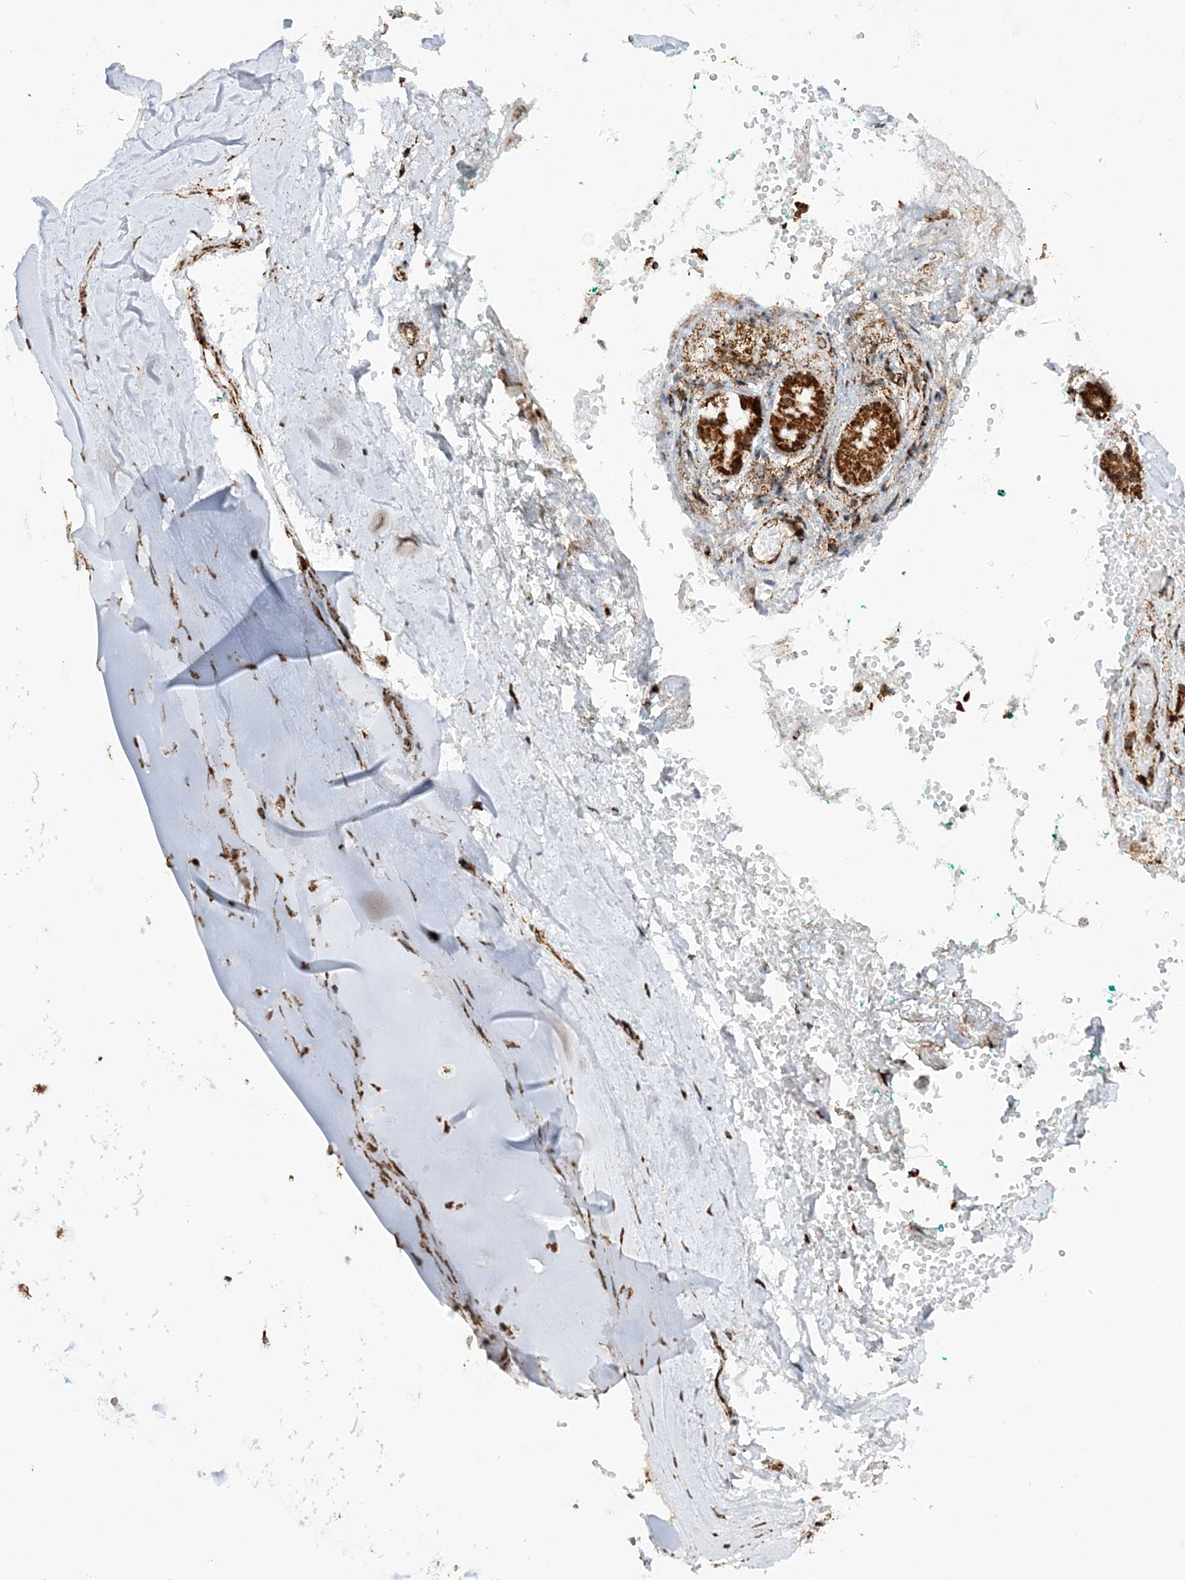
{"staining": {"intensity": "moderate", "quantity": ">75%", "location": "cytoplasmic/membranous"}, "tissue": "adipose tissue", "cell_type": "Adipocytes", "image_type": "normal", "snomed": [{"axis": "morphology", "description": "Normal tissue, NOS"}, {"axis": "morphology", "description": "Basal cell carcinoma"}, {"axis": "topography", "description": "Cartilage tissue"}, {"axis": "topography", "description": "Nasopharynx"}, {"axis": "topography", "description": "Oral tissue"}], "caption": "The immunohistochemical stain highlights moderate cytoplasmic/membranous expression in adipocytes of normal adipose tissue.", "gene": "CRY2", "patient": {"sex": "female", "age": 77}}